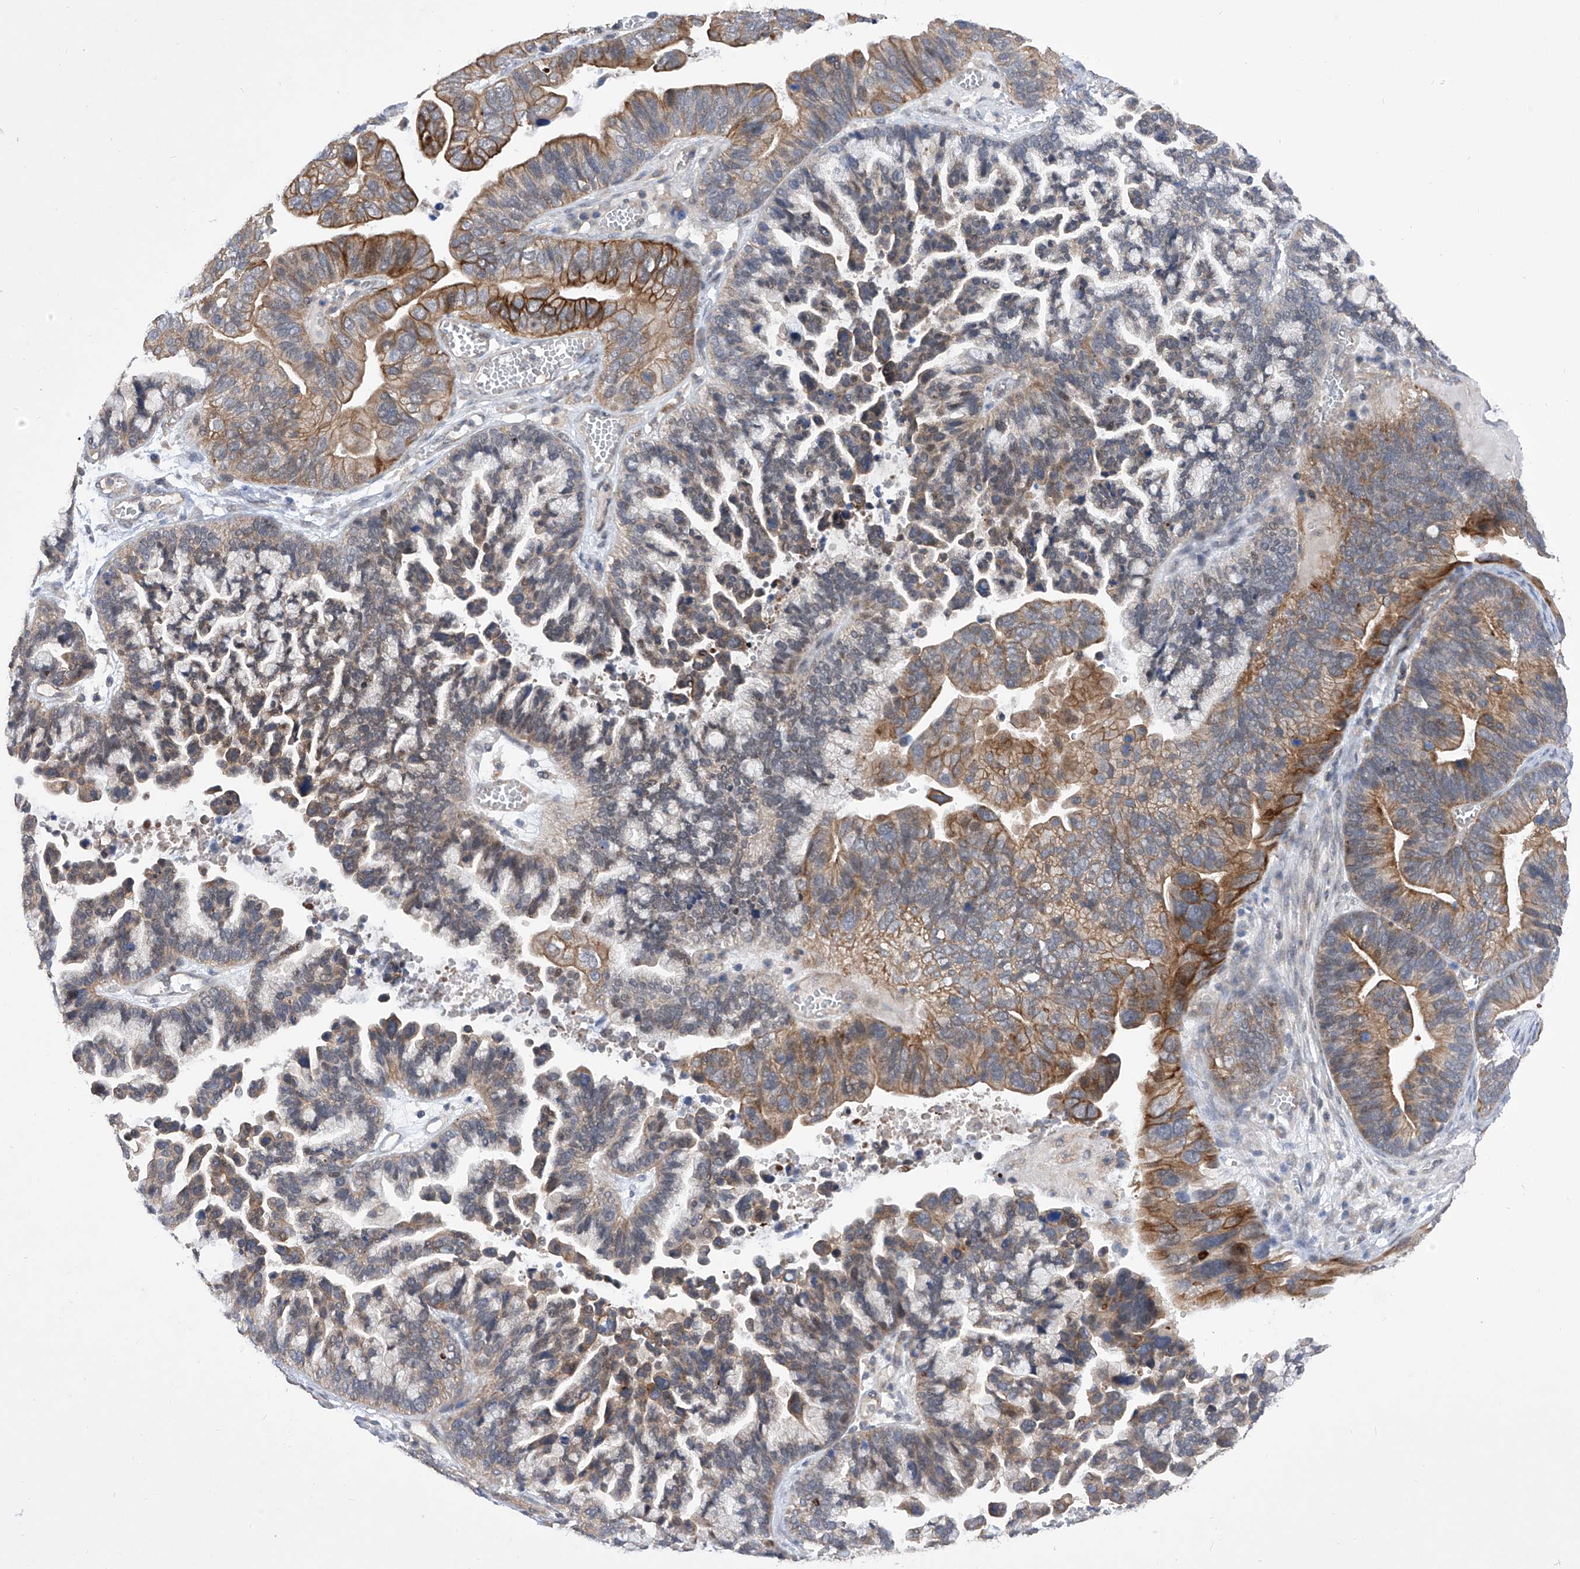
{"staining": {"intensity": "strong", "quantity": "25%-75%", "location": "cytoplasmic/membranous"}, "tissue": "ovarian cancer", "cell_type": "Tumor cells", "image_type": "cancer", "snomed": [{"axis": "morphology", "description": "Cystadenocarcinoma, serous, NOS"}, {"axis": "topography", "description": "Ovary"}], "caption": "An immunohistochemistry image of neoplastic tissue is shown. Protein staining in brown labels strong cytoplasmic/membranous positivity in ovarian serous cystadenocarcinoma within tumor cells.", "gene": "KIFC2", "patient": {"sex": "female", "age": 56}}